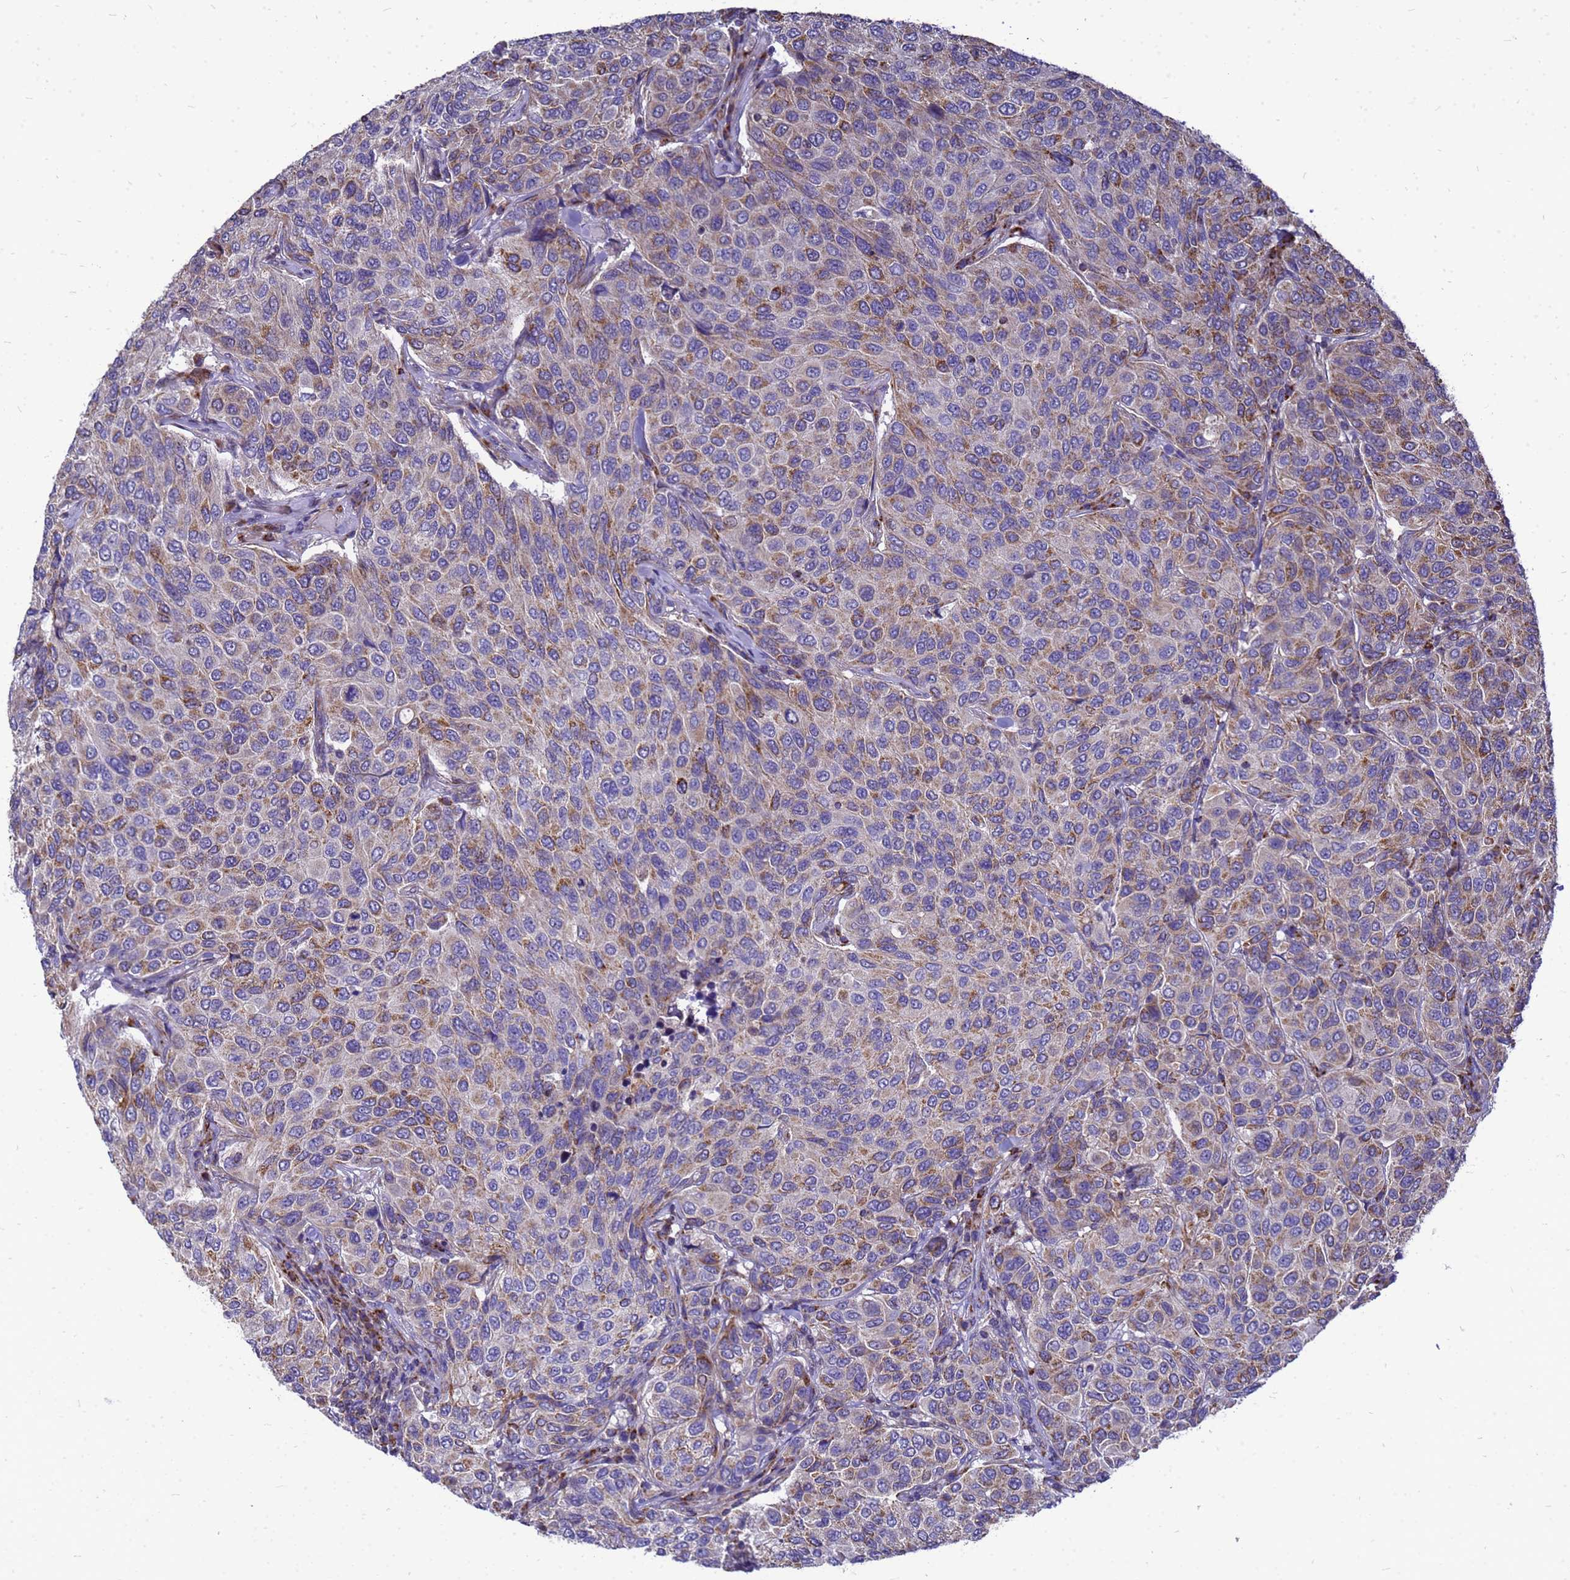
{"staining": {"intensity": "moderate", "quantity": "<25%", "location": "cytoplasmic/membranous"}, "tissue": "breast cancer", "cell_type": "Tumor cells", "image_type": "cancer", "snomed": [{"axis": "morphology", "description": "Duct carcinoma"}, {"axis": "topography", "description": "Breast"}], "caption": "This is a photomicrograph of immunohistochemistry staining of breast intraductal carcinoma, which shows moderate expression in the cytoplasmic/membranous of tumor cells.", "gene": "CMC4", "patient": {"sex": "female", "age": 55}}